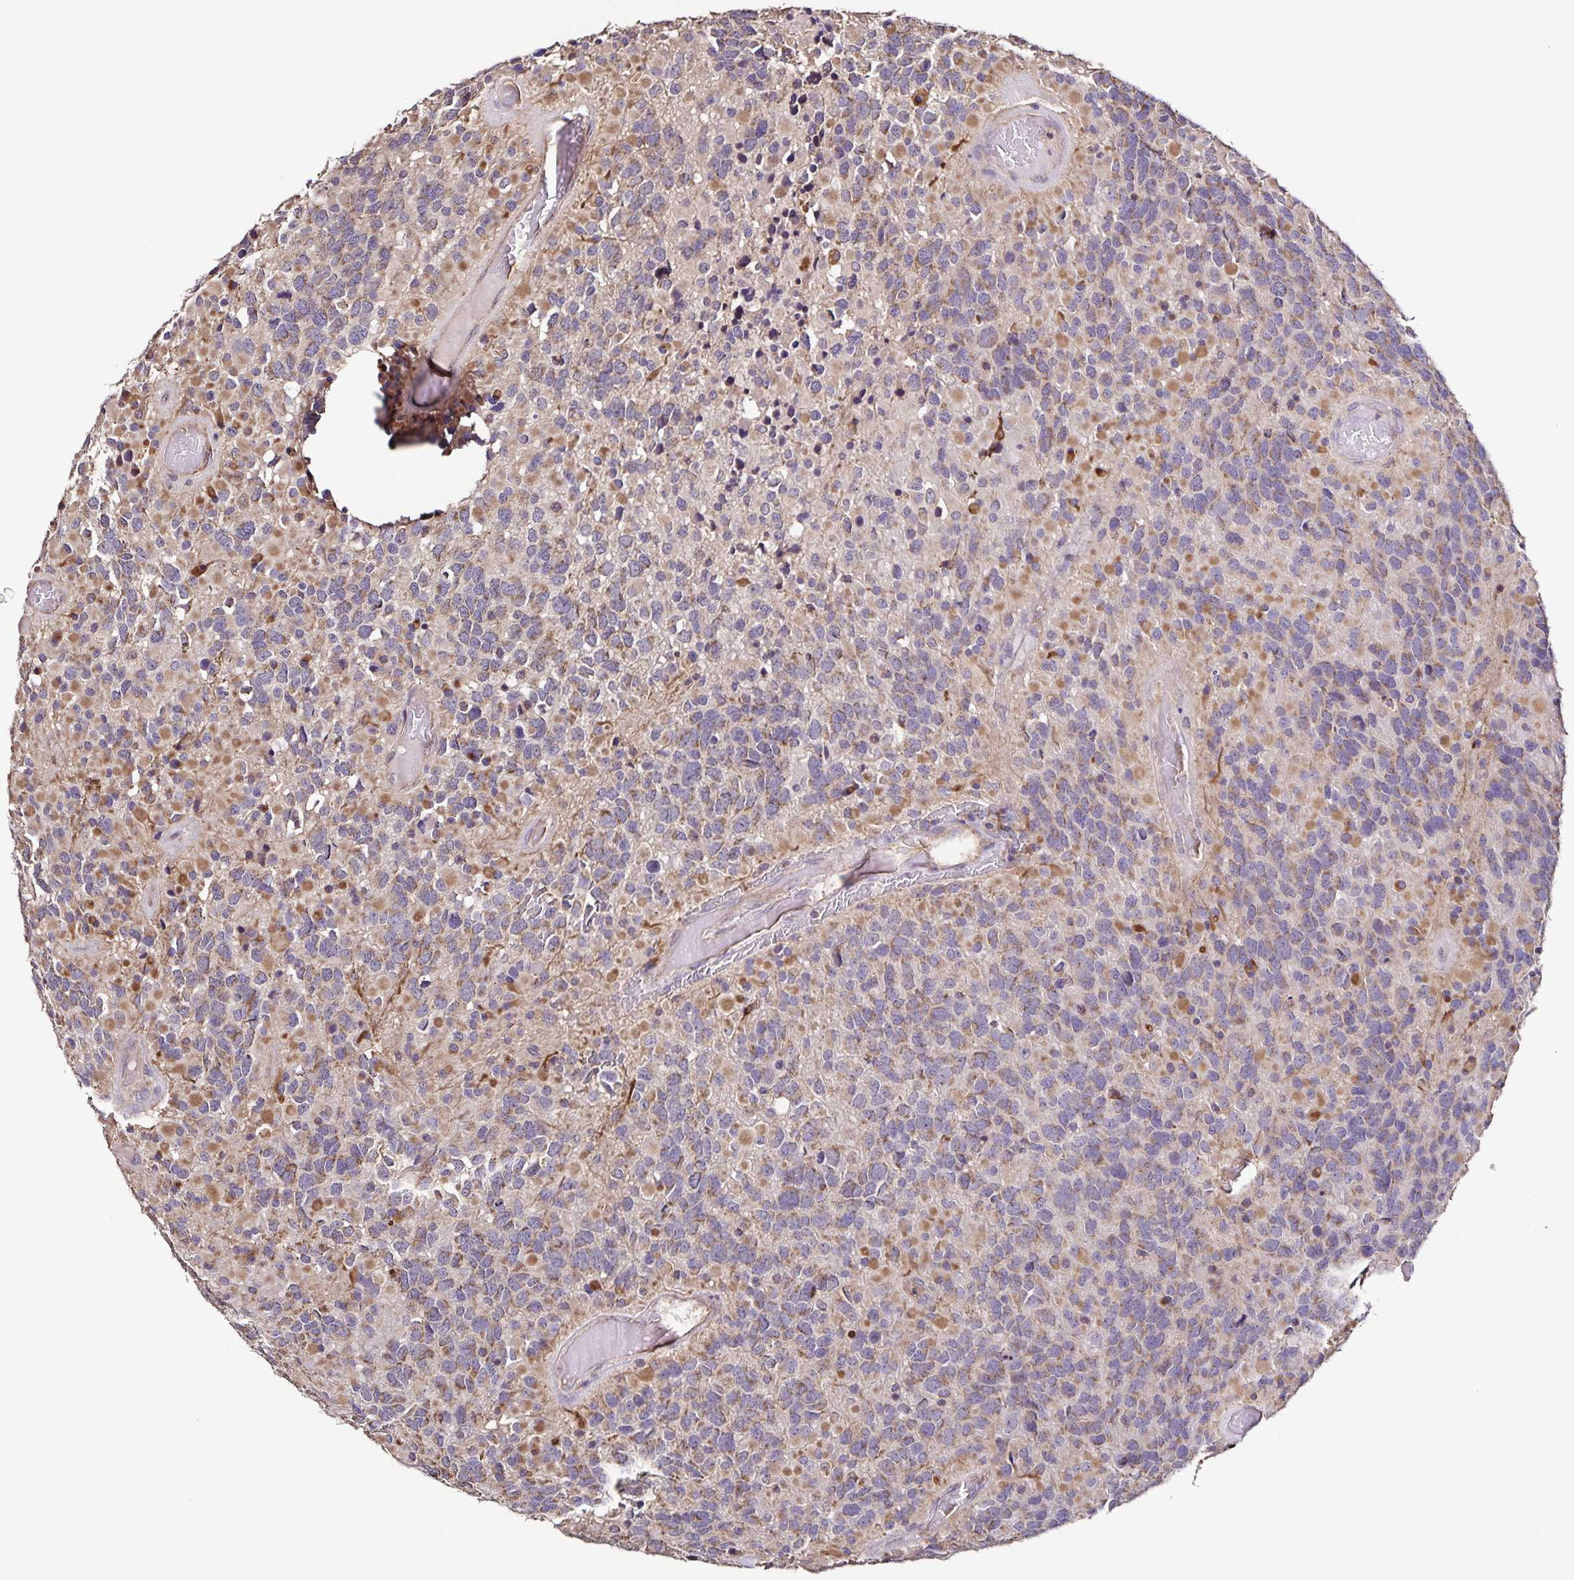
{"staining": {"intensity": "weak", "quantity": "25%-75%", "location": "cytoplasmic/membranous"}, "tissue": "glioma", "cell_type": "Tumor cells", "image_type": "cancer", "snomed": [{"axis": "morphology", "description": "Glioma, malignant, High grade"}, {"axis": "topography", "description": "Brain"}], "caption": "A brown stain shows weak cytoplasmic/membranous staining of a protein in human glioma tumor cells. The staining was performed using DAB, with brown indicating positive protein expression. Nuclei are stained blue with hematoxylin.", "gene": "MAN1A1", "patient": {"sex": "female", "age": 40}}